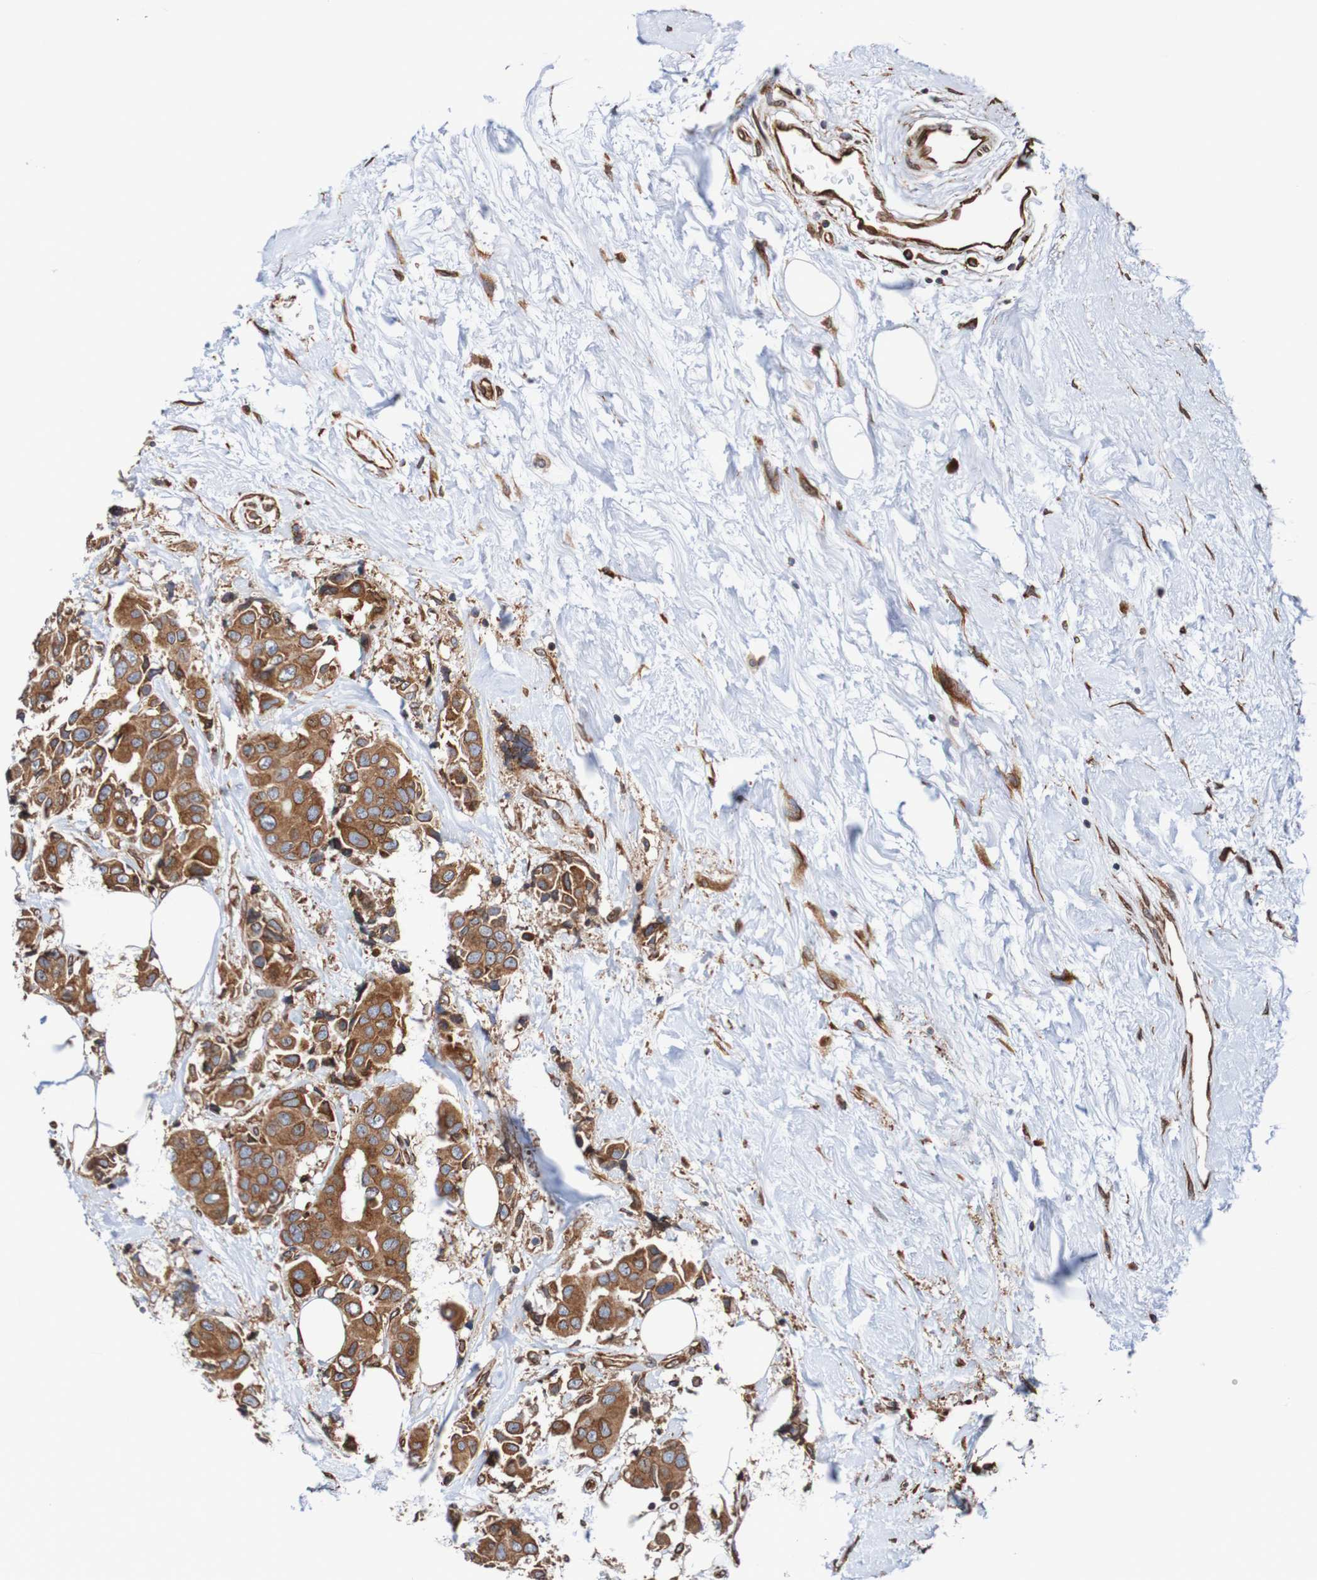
{"staining": {"intensity": "moderate", "quantity": ">75%", "location": "cytoplasmic/membranous,nuclear"}, "tissue": "breast cancer", "cell_type": "Tumor cells", "image_type": "cancer", "snomed": [{"axis": "morphology", "description": "Normal tissue, NOS"}, {"axis": "morphology", "description": "Duct carcinoma"}, {"axis": "topography", "description": "Breast"}], "caption": "The image exhibits a brown stain indicating the presence of a protein in the cytoplasmic/membranous and nuclear of tumor cells in breast cancer (intraductal carcinoma). (DAB IHC with brightfield microscopy, high magnification).", "gene": "TMEM109", "patient": {"sex": "female", "age": 39}}